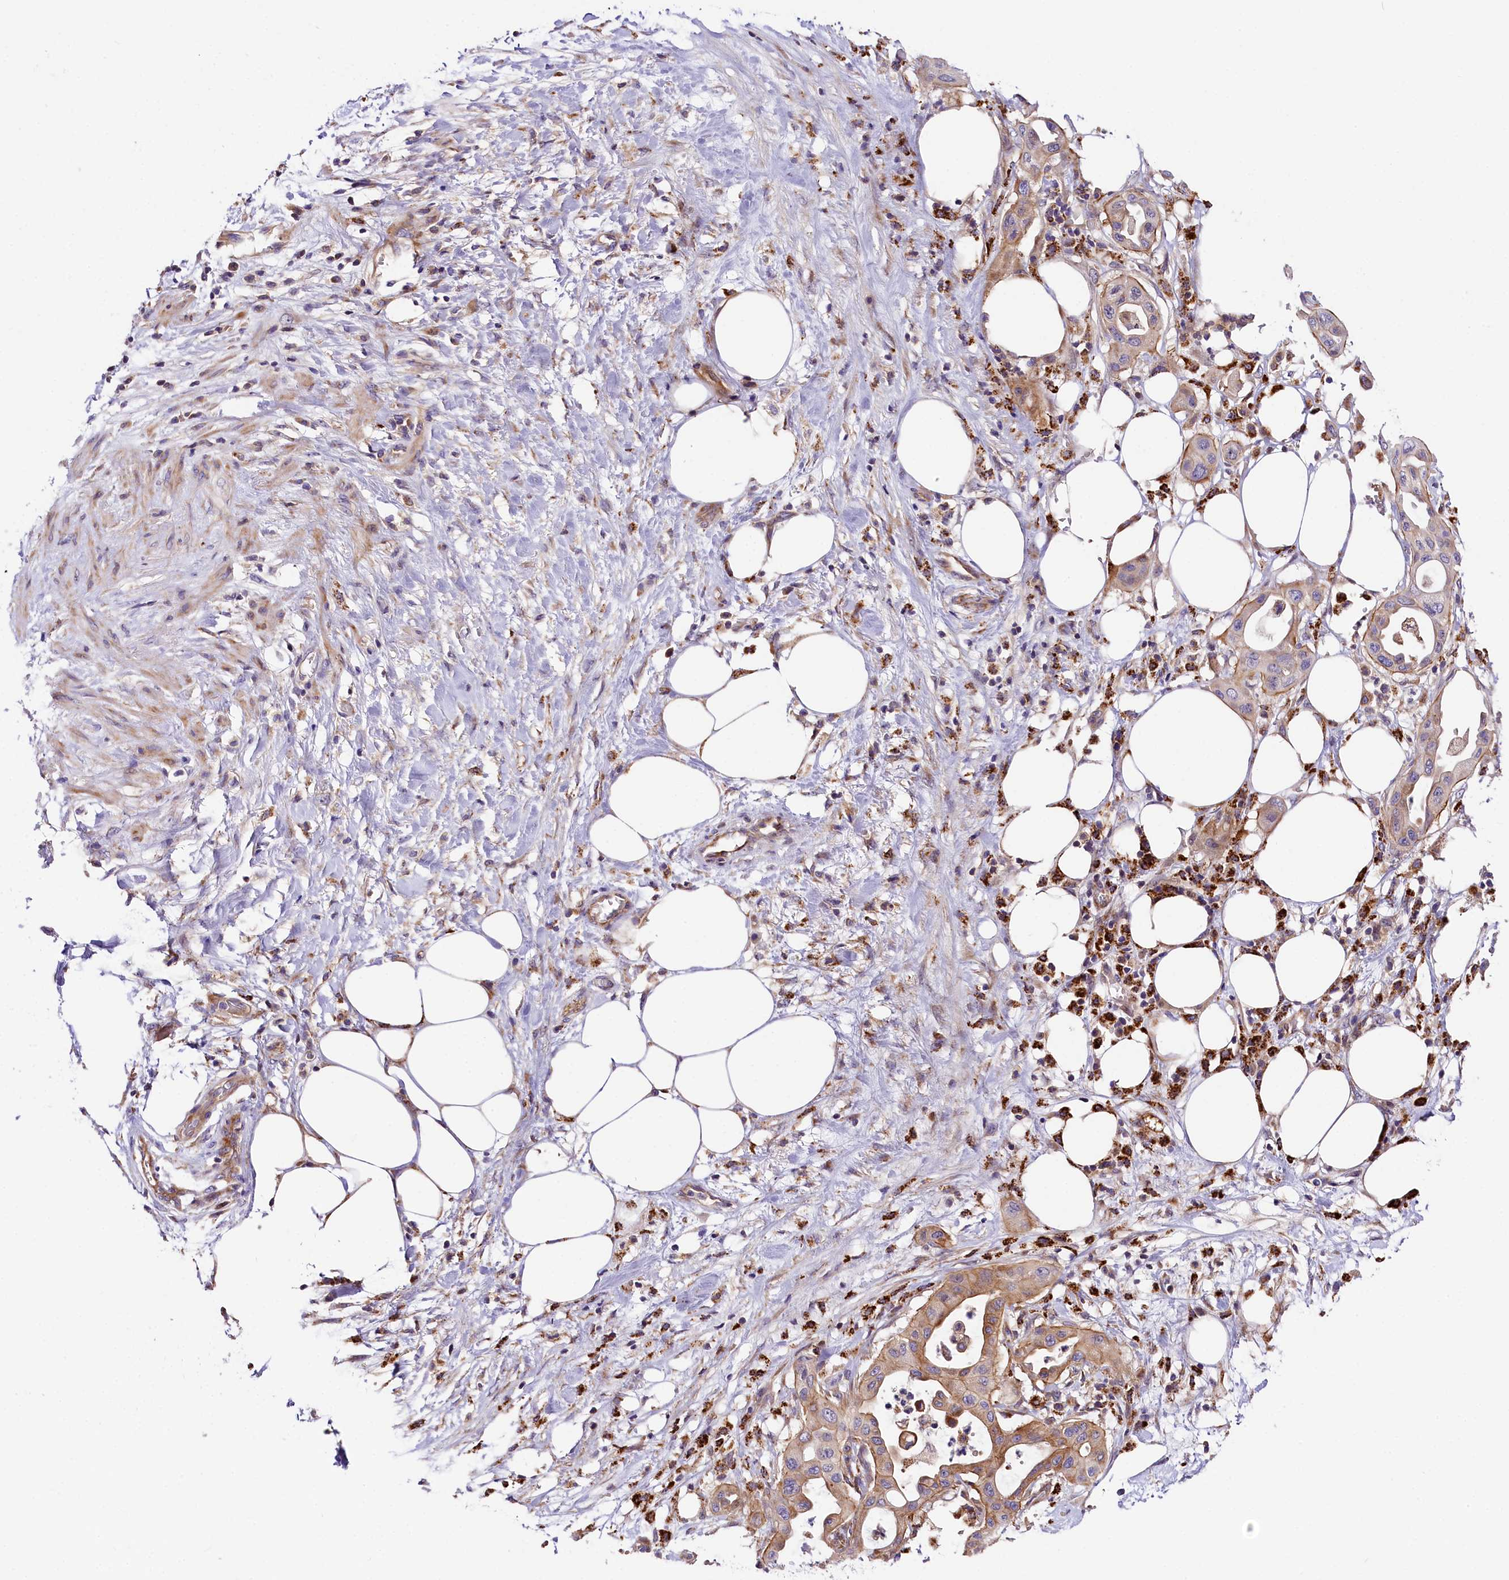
{"staining": {"intensity": "moderate", "quantity": "25%-75%", "location": "cytoplasmic/membranous"}, "tissue": "pancreatic cancer", "cell_type": "Tumor cells", "image_type": "cancer", "snomed": [{"axis": "morphology", "description": "Adenocarcinoma, NOS"}, {"axis": "topography", "description": "Pancreas"}], "caption": "Immunohistochemistry staining of adenocarcinoma (pancreatic), which displays medium levels of moderate cytoplasmic/membranous positivity in approximately 25%-75% of tumor cells indicating moderate cytoplasmic/membranous protein positivity. The staining was performed using DAB (brown) for protein detection and nuclei were counterstained in hematoxylin (blue).", "gene": "ARMC6", "patient": {"sex": "male", "age": 68}}